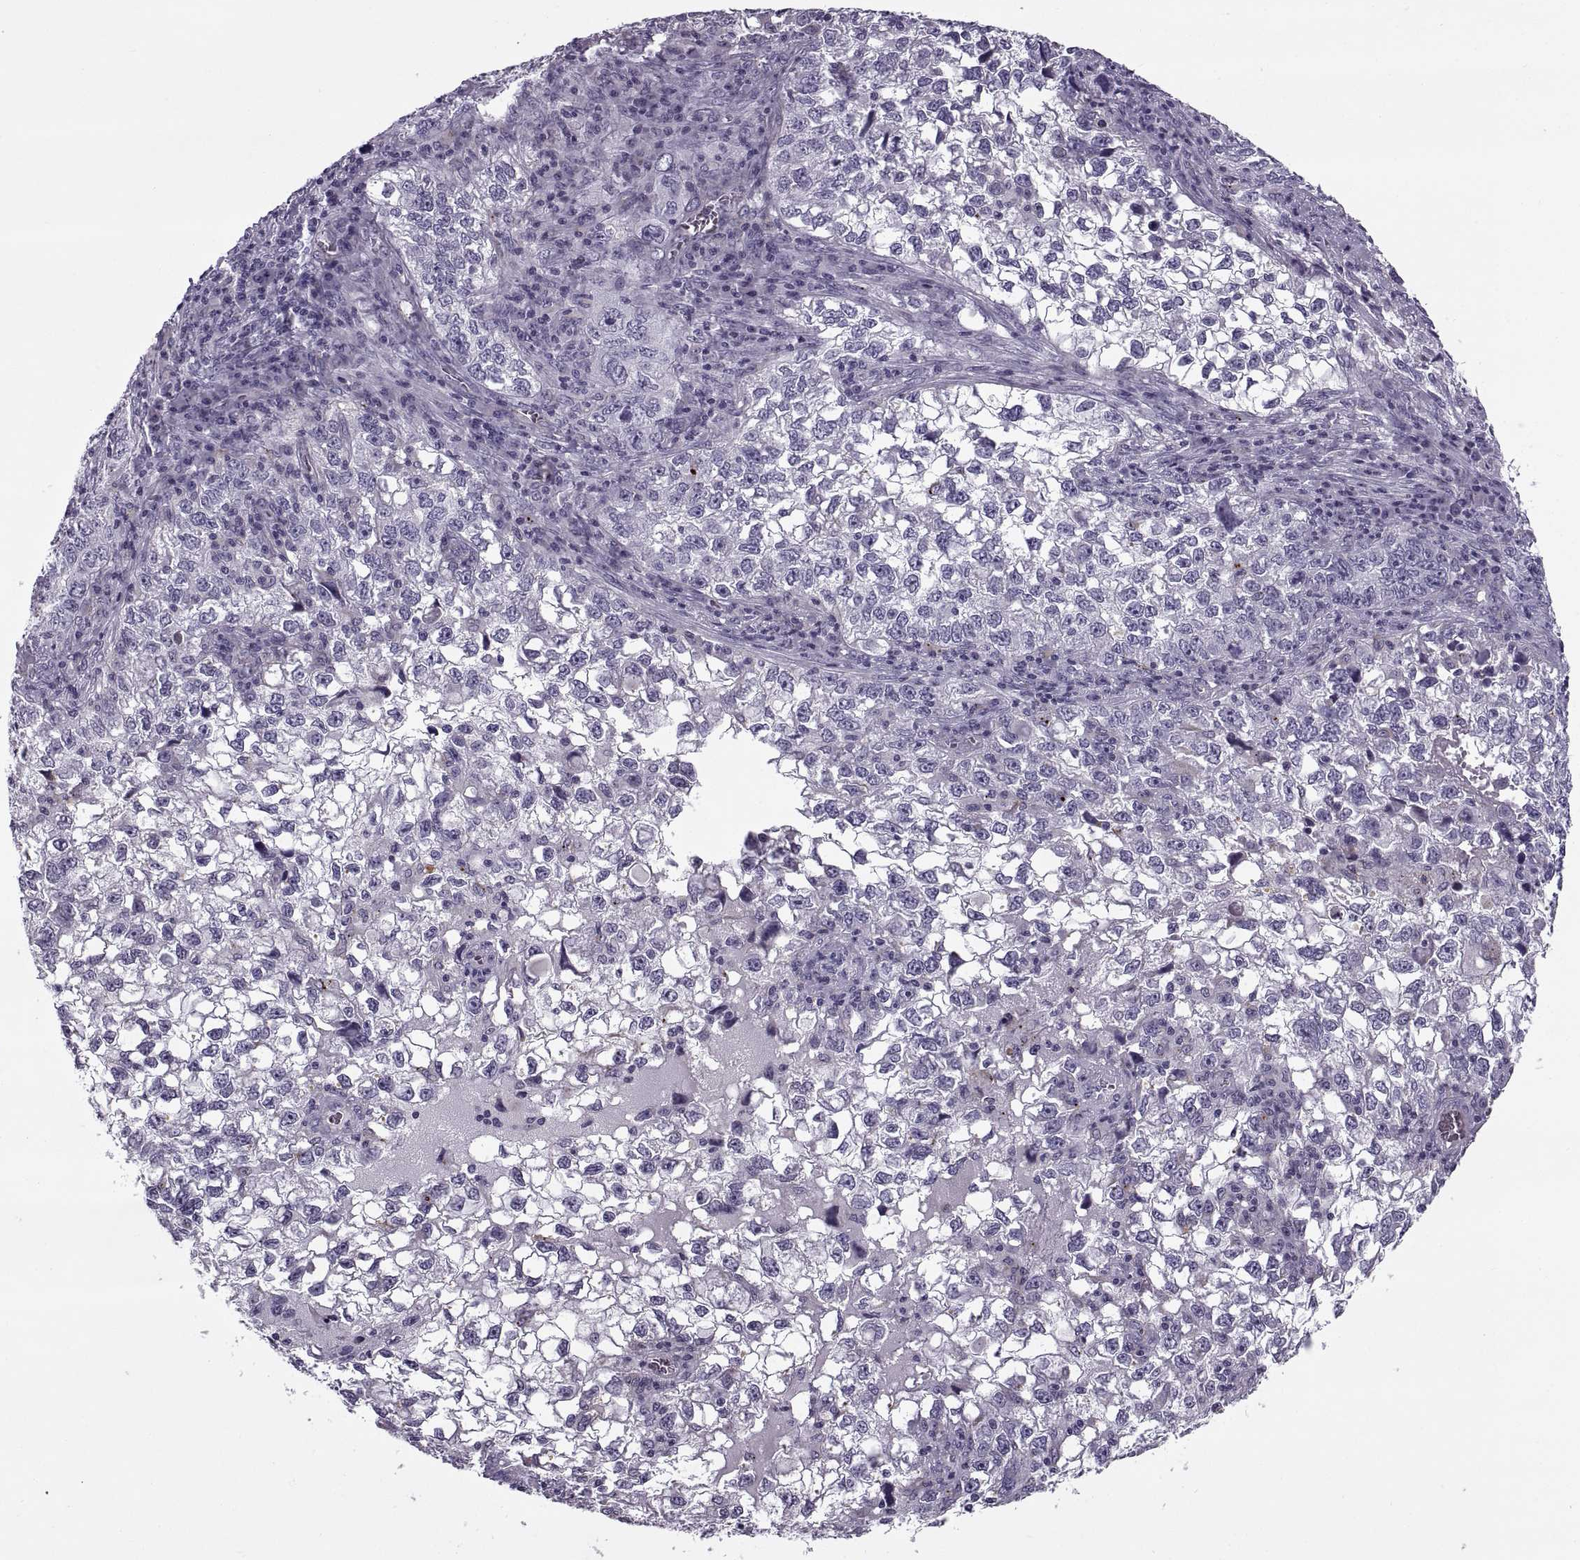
{"staining": {"intensity": "negative", "quantity": "none", "location": "none"}, "tissue": "cervical cancer", "cell_type": "Tumor cells", "image_type": "cancer", "snomed": [{"axis": "morphology", "description": "Squamous cell carcinoma, NOS"}, {"axis": "topography", "description": "Cervix"}], "caption": "Photomicrograph shows no protein staining in tumor cells of squamous cell carcinoma (cervical) tissue.", "gene": "CALCR", "patient": {"sex": "female", "age": 55}}